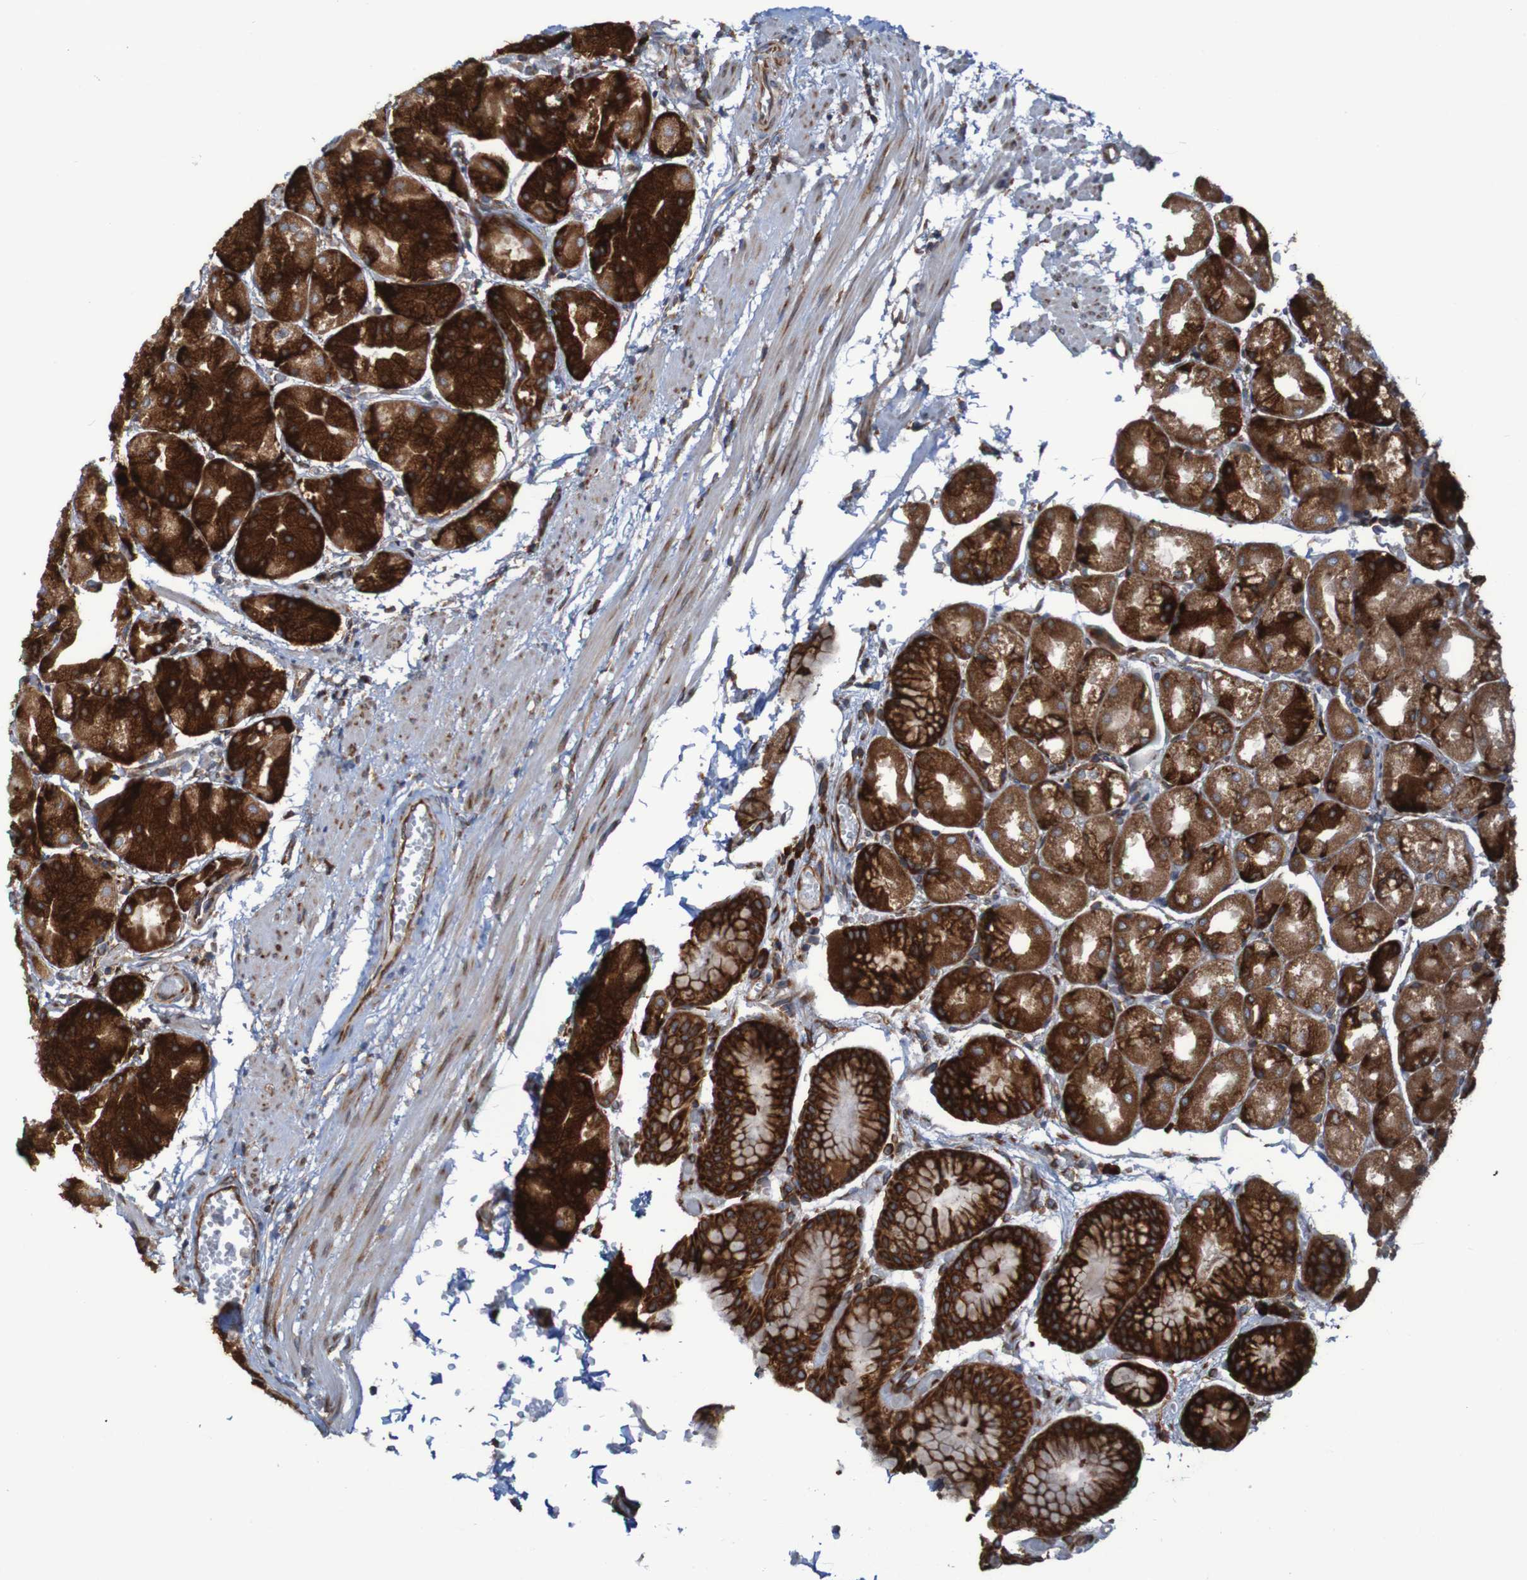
{"staining": {"intensity": "strong", "quantity": ">75%", "location": "cytoplasmic/membranous"}, "tissue": "stomach", "cell_type": "Glandular cells", "image_type": "normal", "snomed": [{"axis": "morphology", "description": "Normal tissue, NOS"}, {"axis": "topography", "description": "Stomach, upper"}], "caption": "Strong cytoplasmic/membranous staining for a protein is present in about >75% of glandular cells of unremarkable stomach using immunohistochemistry.", "gene": "RPL10", "patient": {"sex": "male", "age": 72}}